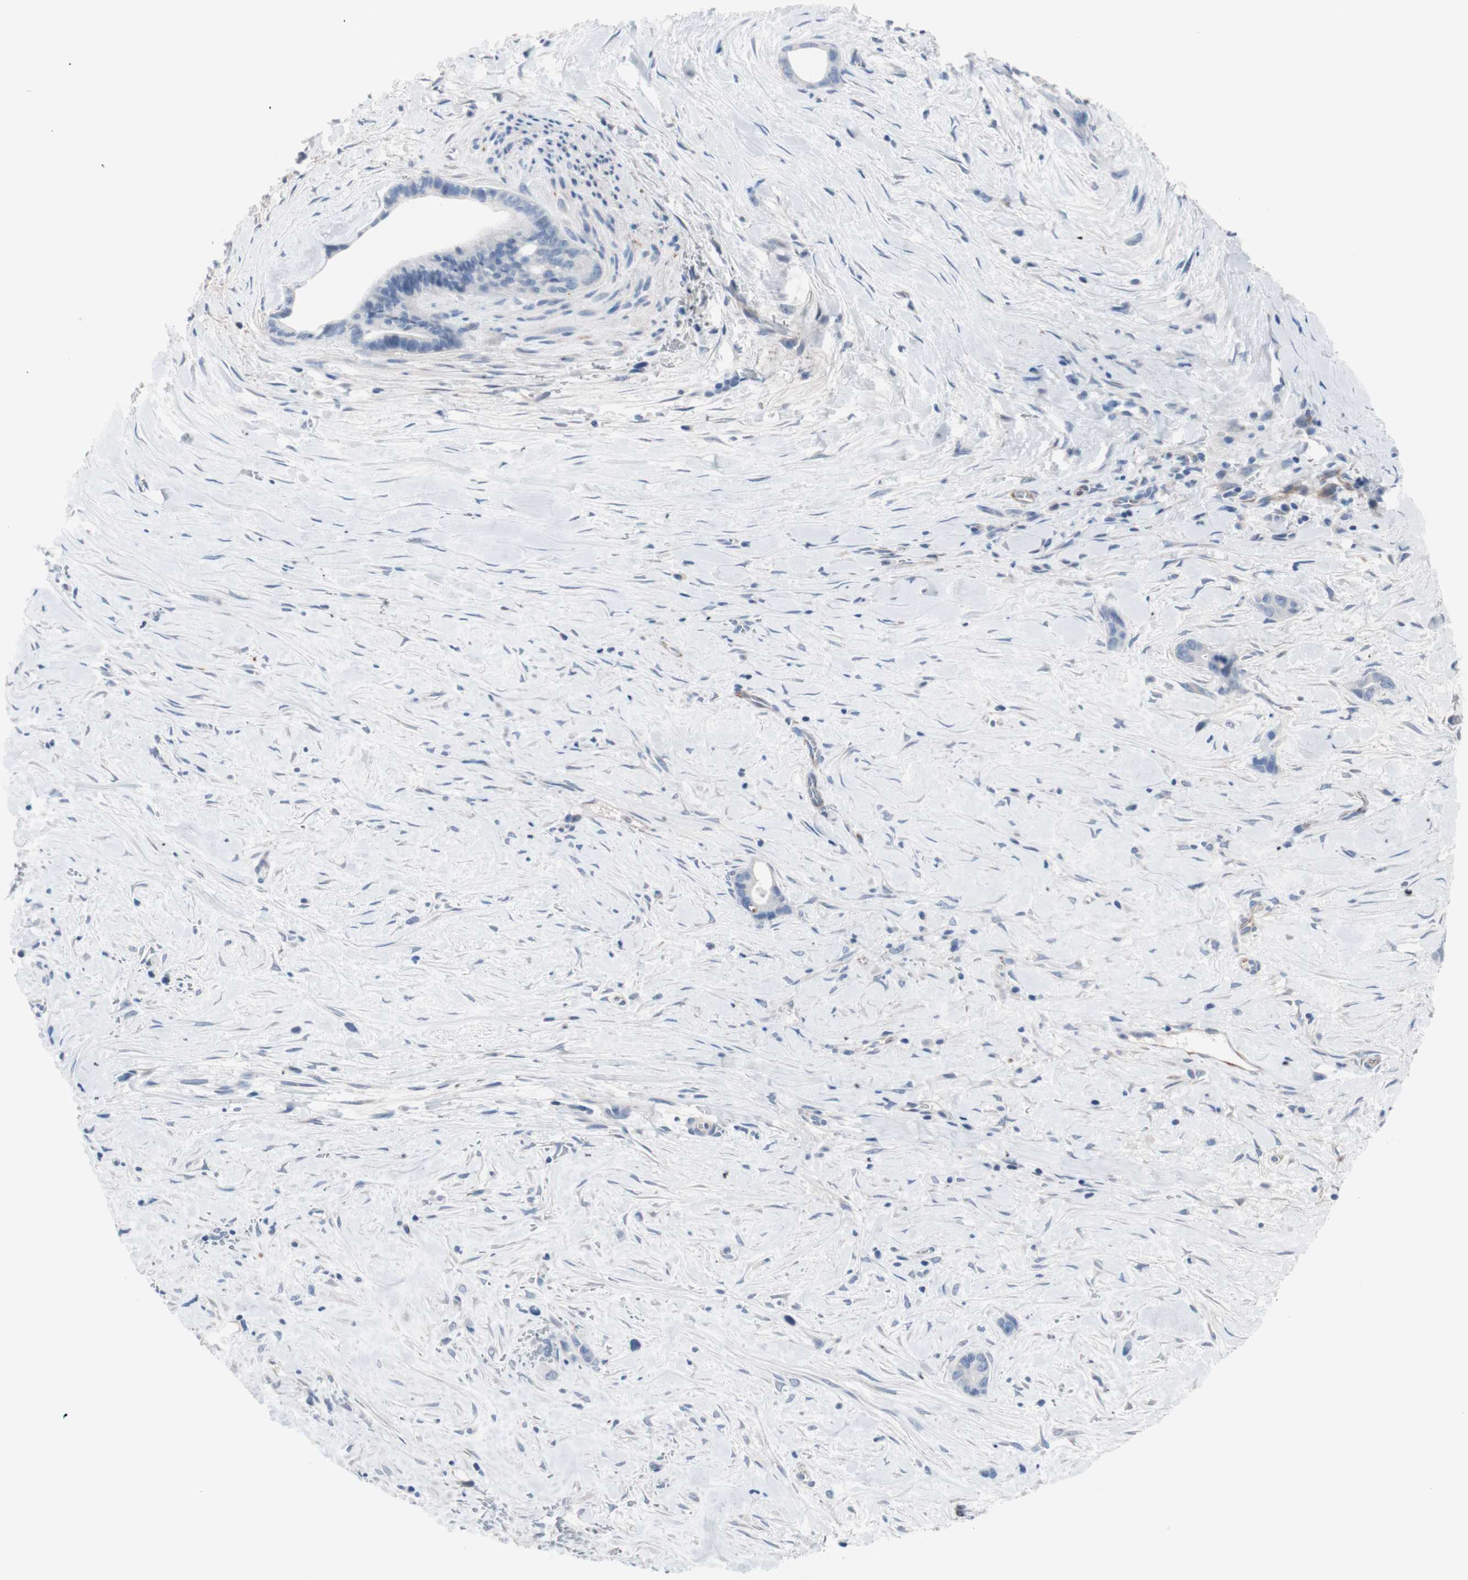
{"staining": {"intensity": "negative", "quantity": "none", "location": "none"}, "tissue": "liver cancer", "cell_type": "Tumor cells", "image_type": "cancer", "snomed": [{"axis": "morphology", "description": "Cholangiocarcinoma"}, {"axis": "topography", "description": "Liver"}], "caption": "The immunohistochemistry (IHC) micrograph has no significant staining in tumor cells of liver cancer (cholangiocarcinoma) tissue.", "gene": "ULBP1", "patient": {"sex": "female", "age": 55}}